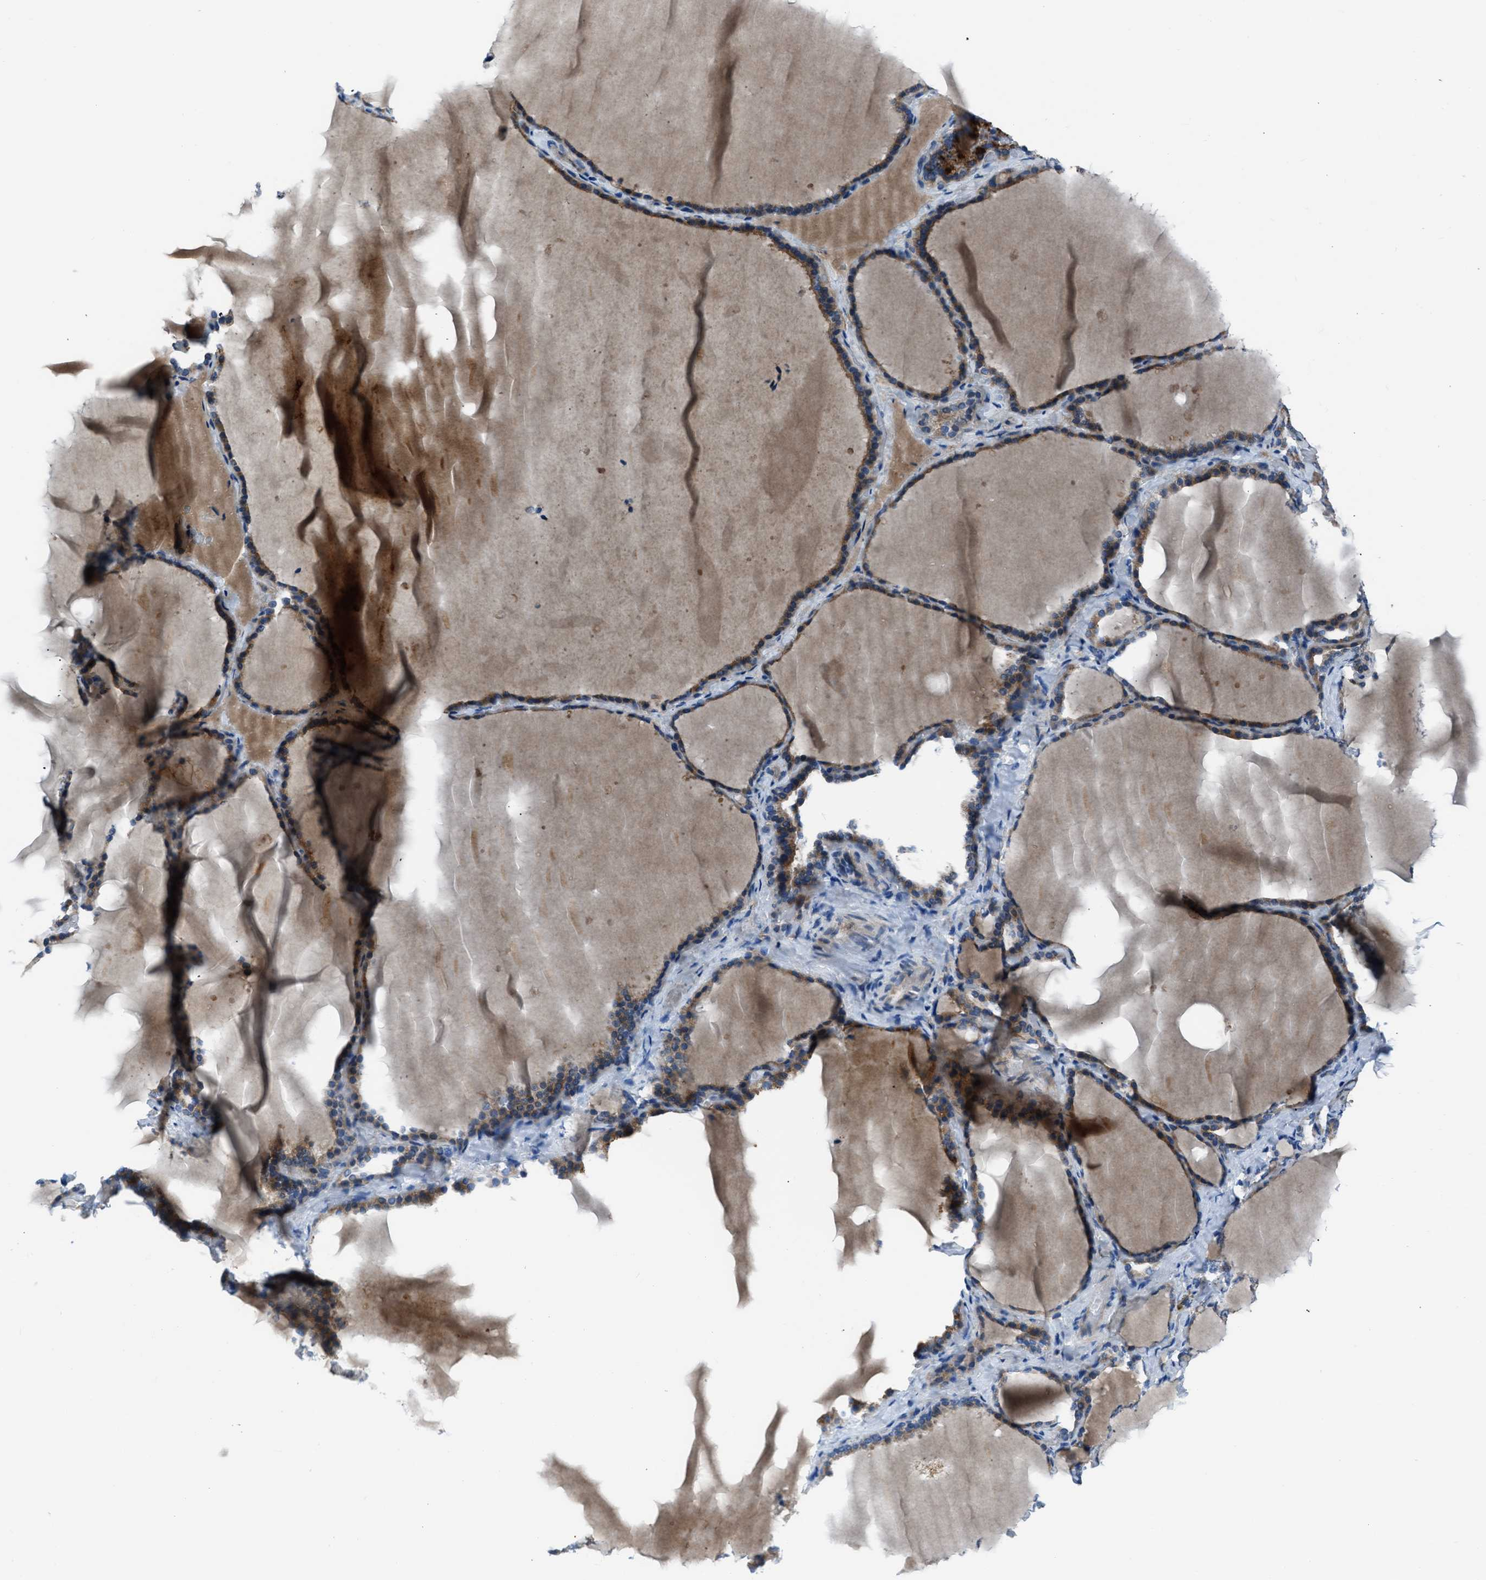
{"staining": {"intensity": "moderate", "quantity": "25%-75%", "location": "cytoplasmic/membranous"}, "tissue": "thyroid gland", "cell_type": "Glandular cells", "image_type": "normal", "snomed": [{"axis": "morphology", "description": "Normal tissue, NOS"}, {"axis": "topography", "description": "Thyroid gland"}], "caption": "A micrograph of thyroid gland stained for a protein displays moderate cytoplasmic/membranous brown staining in glandular cells. The staining was performed using DAB (3,3'-diaminobenzidine) to visualize the protein expression in brown, while the nuclei were stained in blue with hematoxylin (Magnification: 20x).", "gene": "SLC38A6", "patient": {"sex": "female", "age": 28}}